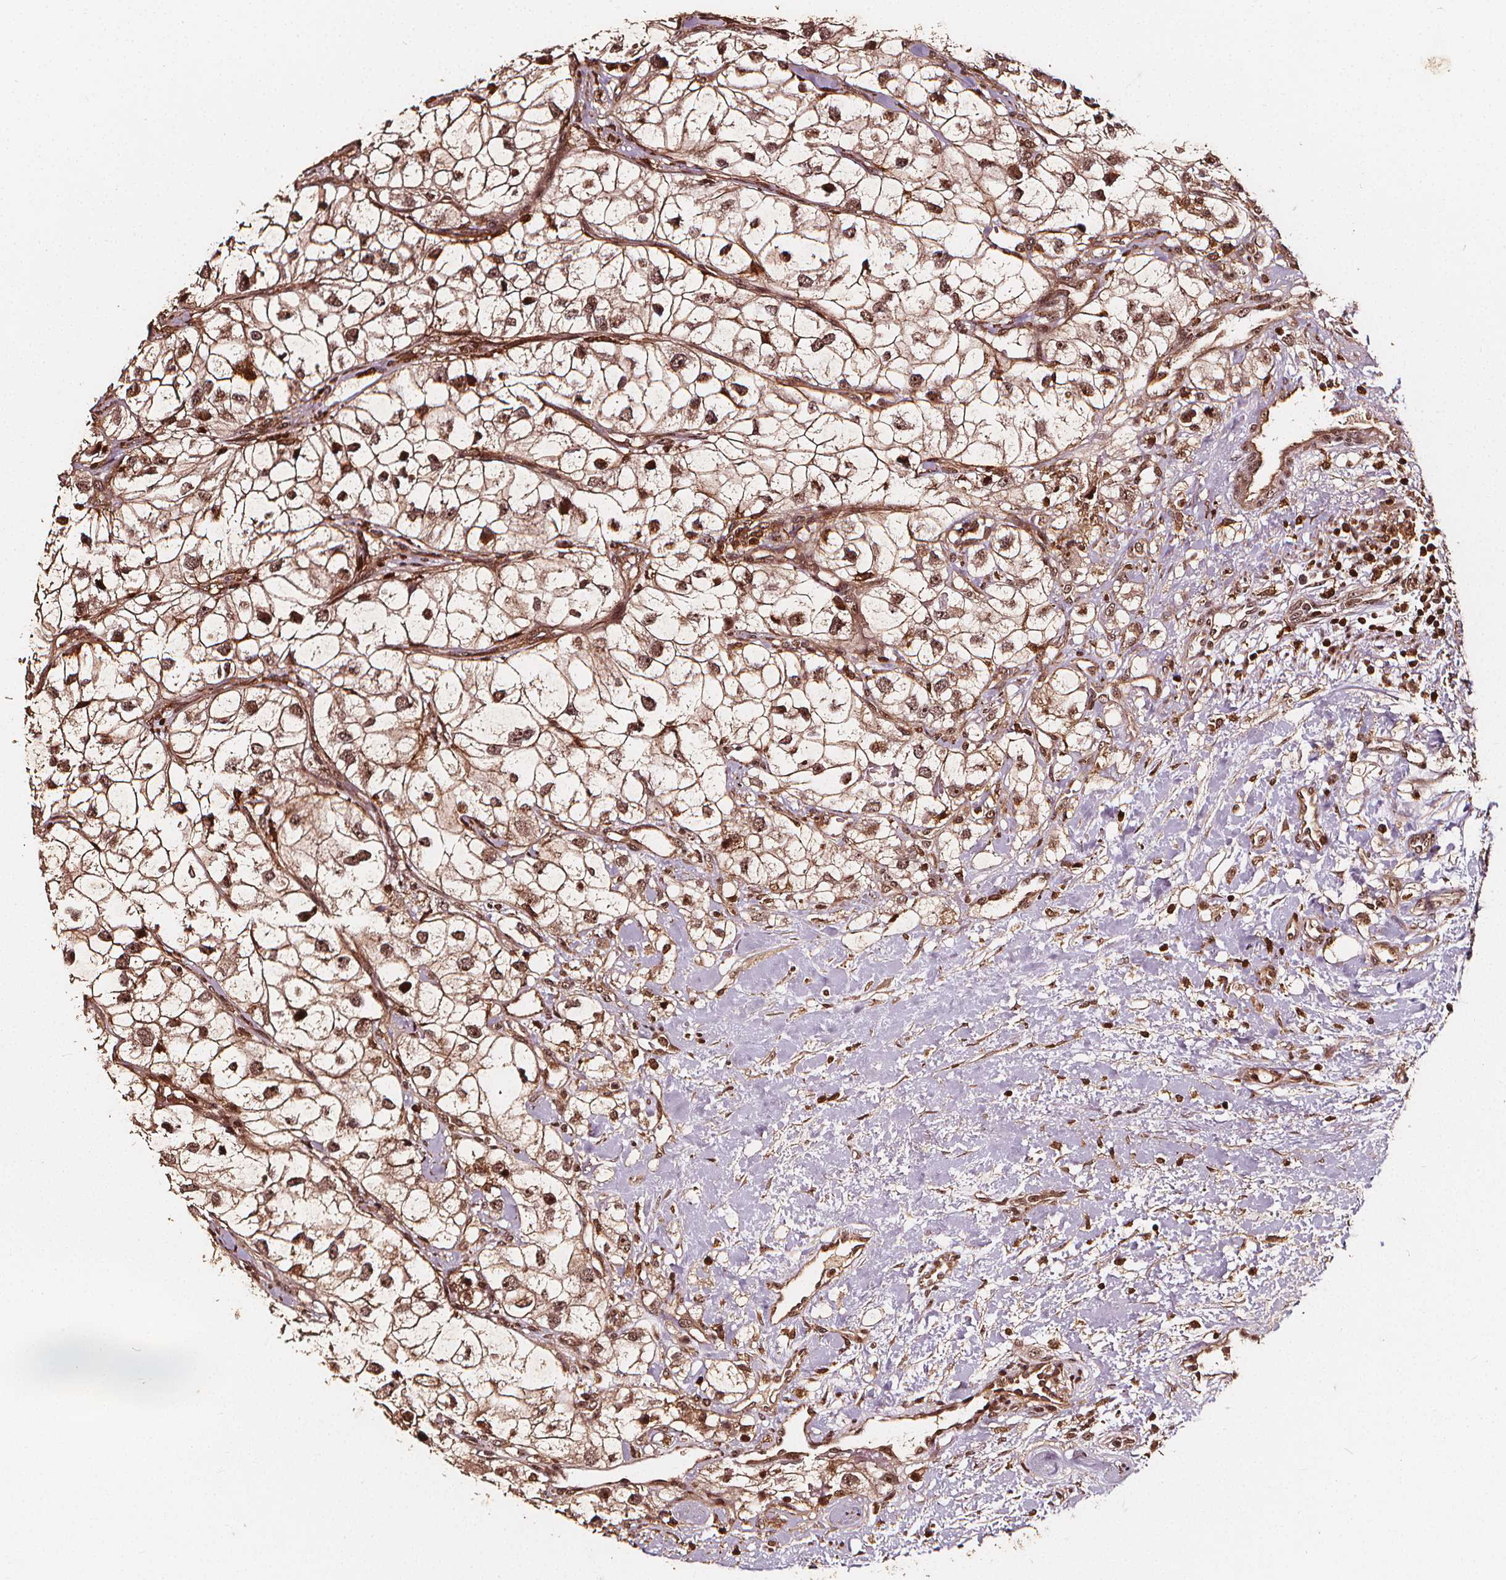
{"staining": {"intensity": "moderate", "quantity": ">75%", "location": "cytoplasmic/membranous,nuclear"}, "tissue": "renal cancer", "cell_type": "Tumor cells", "image_type": "cancer", "snomed": [{"axis": "morphology", "description": "Adenocarcinoma, NOS"}, {"axis": "topography", "description": "Kidney"}], "caption": "Immunohistochemistry histopathology image of human renal adenocarcinoma stained for a protein (brown), which demonstrates medium levels of moderate cytoplasmic/membranous and nuclear expression in approximately >75% of tumor cells.", "gene": "EXOSC9", "patient": {"sex": "male", "age": 59}}